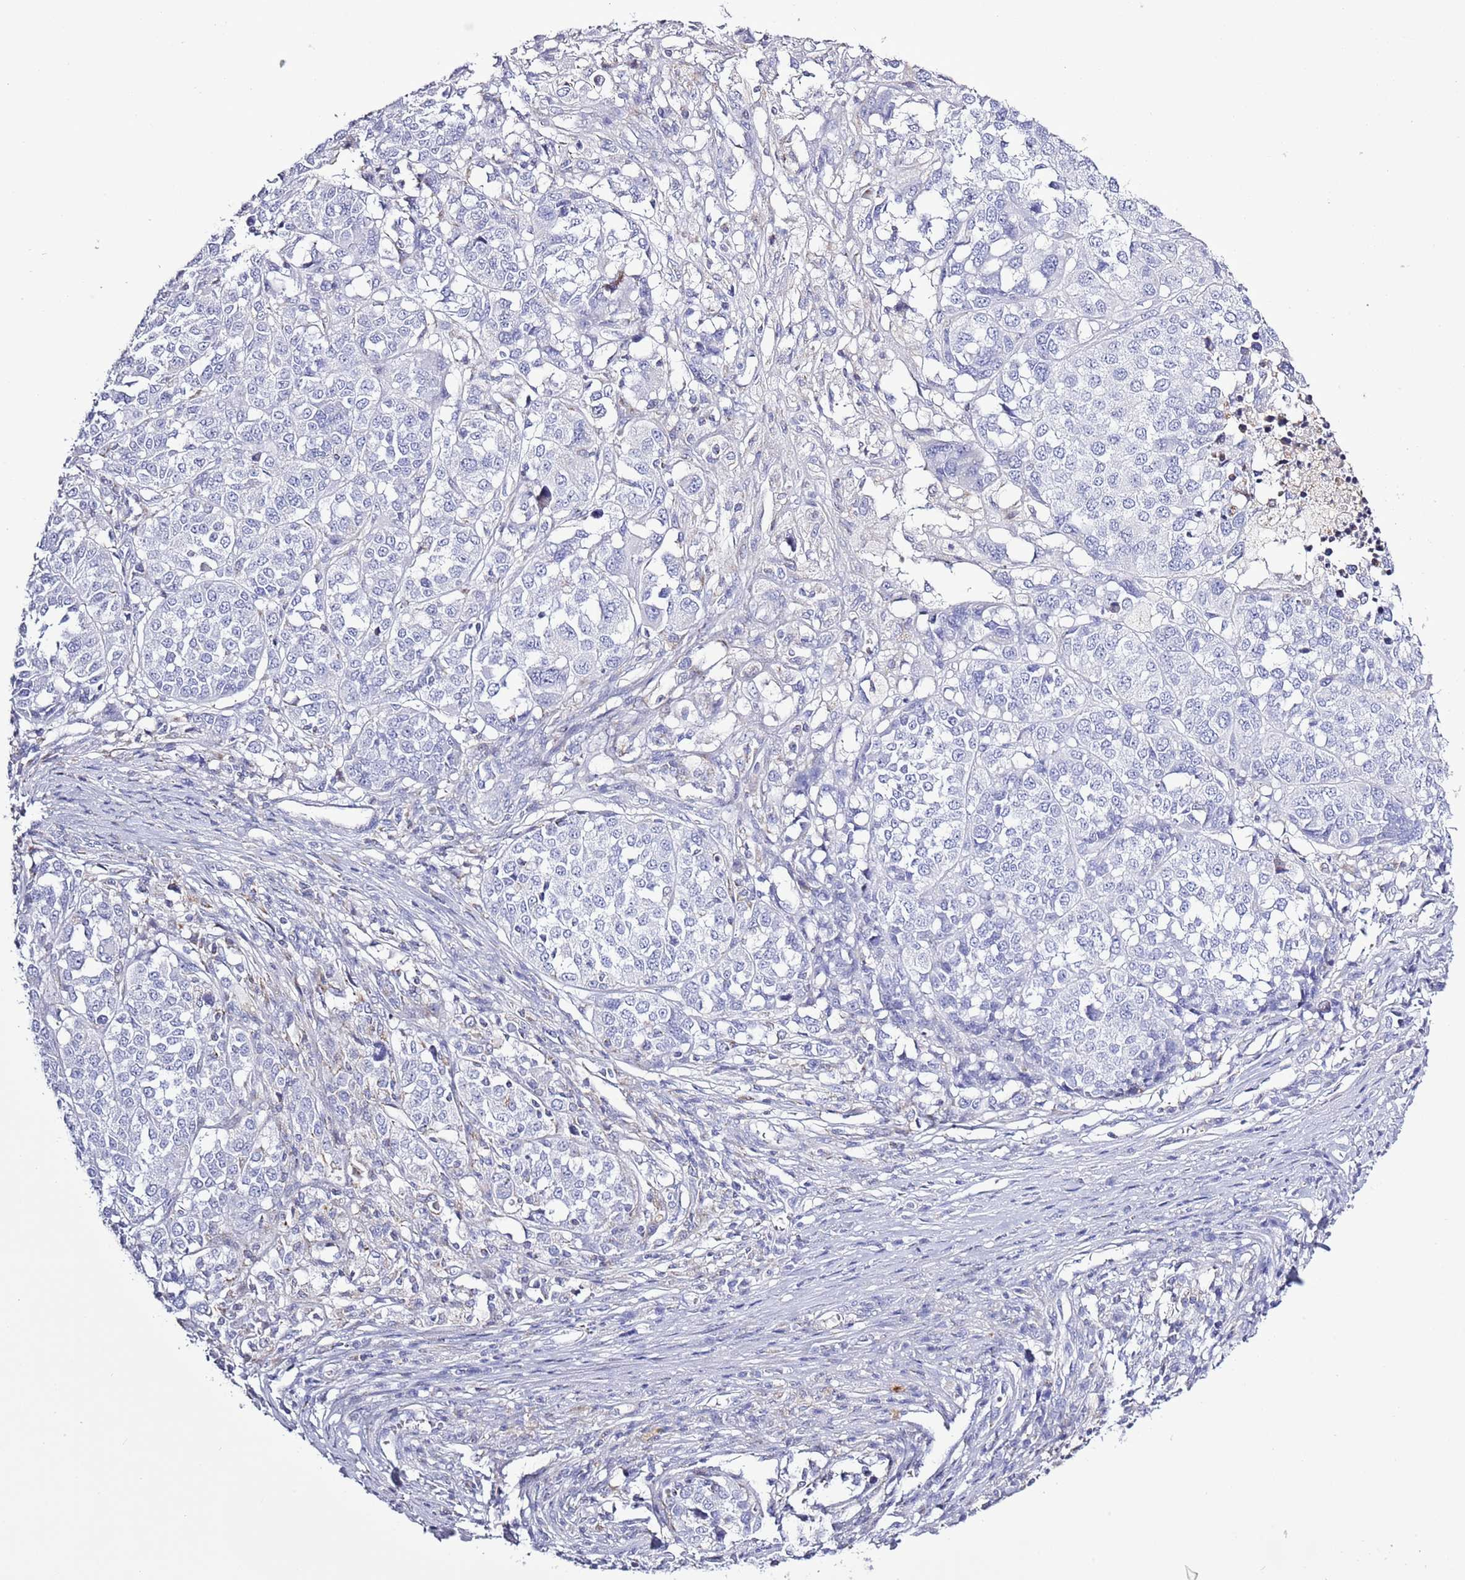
{"staining": {"intensity": "negative", "quantity": "none", "location": "none"}, "tissue": "melanoma", "cell_type": "Tumor cells", "image_type": "cancer", "snomed": [{"axis": "morphology", "description": "Malignant melanoma, Metastatic site"}, {"axis": "topography", "description": "Lymph node"}], "caption": "Melanoma was stained to show a protein in brown. There is no significant positivity in tumor cells.", "gene": "SLC23A1", "patient": {"sex": "male", "age": 44}}